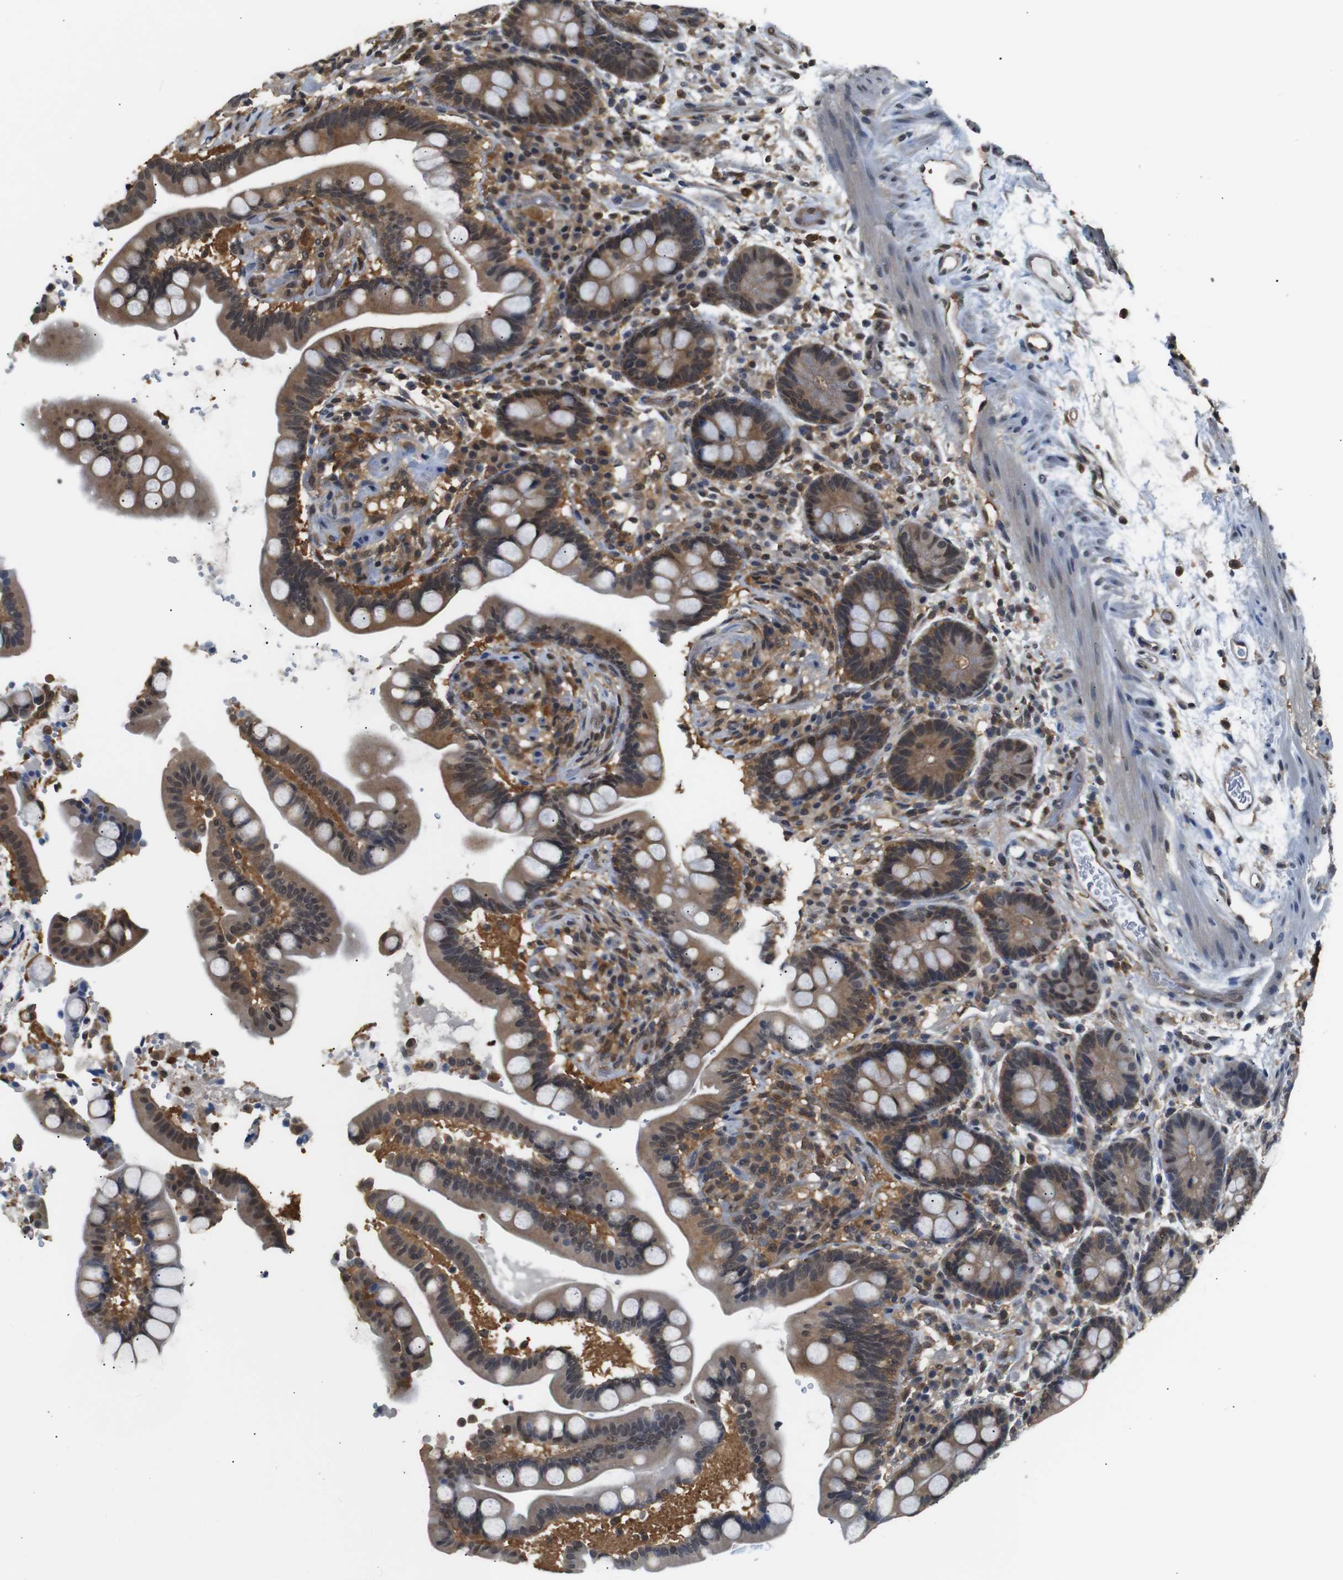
{"staining": {"intensity": "moderate", "quantity": "25%-75%", "location": "cytoplasmic/membranous"}, "tissue": "colon", "cell_type": "Endothelial cells", "image_type": "normal", "snomed": [{"axis": "morphology", "description": "Normal tissue, NOS"}, {"axis": "topography", "description": "Colon"}], "caption": "A histopathology image showing moderate cytoplasmic/membranous positivity in approximately 25%-75% of endothelial cells in unremarkable colon, as visualized by brown immunohistochemical staining.", "gene": "UBXN1", "patient": {"sex": "male", "age": 73}}